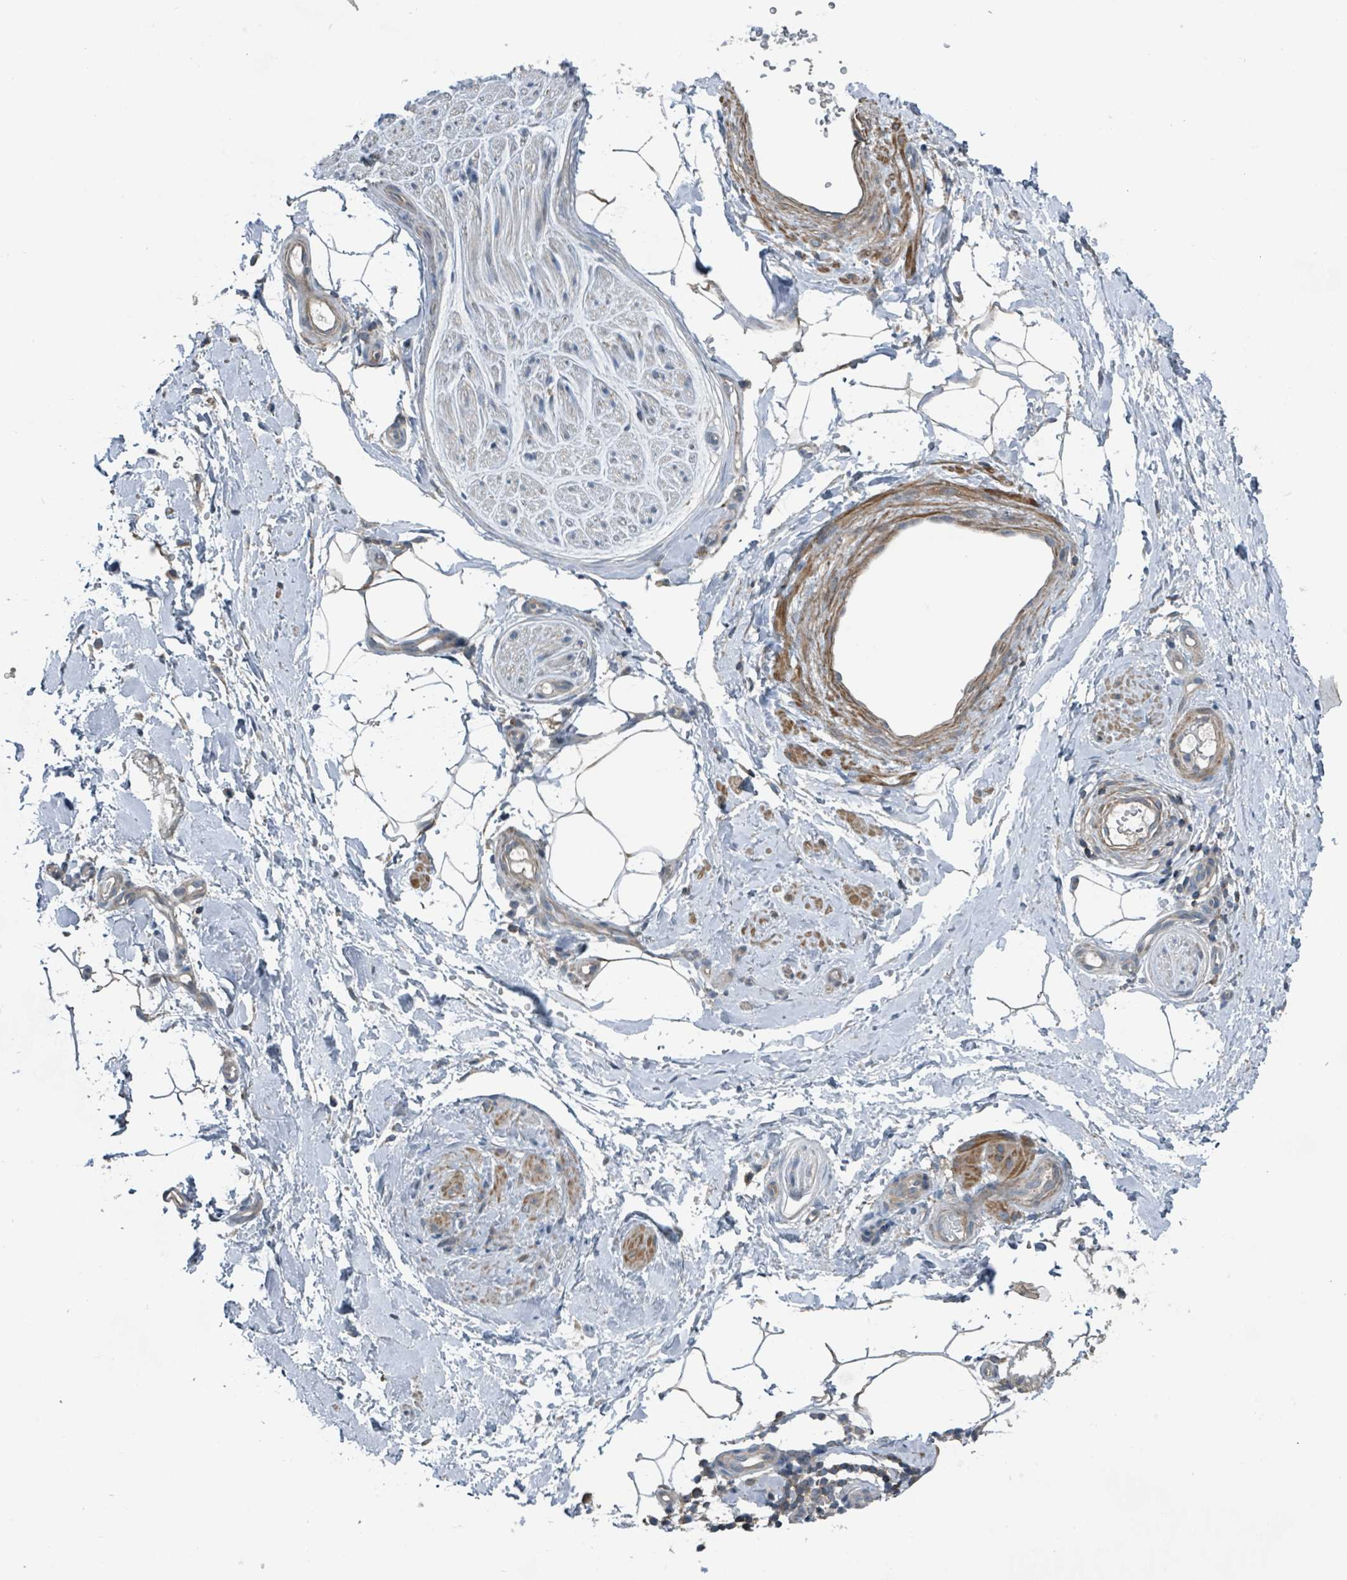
{"staining": {"intensity": "weak", "quantity": "<25%", "location": "cytoplasmic/membranous"}, "tissue": "adipose tissue", "cell_type": "Adipocytes", "image_type": "normal", "snomed": [{"axis": "morphology", "description": "Normal tissue, NOS"}, {"axis": "topography", "description": "Soft tissue"}, {"axis": "topography", "description": "Adipose tissue"}, {"axis": "topography", "description": "Vascular tissue"}, {"axis": "topography", "description": "Peripheral nerve tissue"}], "caption": "High magnification brightfield microscopy of normal adipose tissue stained with DAB (brown) and counterstained with hematoxylin (blue): adipocytes show no significant expression. The staining was performed using DAB (3,3'-diaminobenzidine) to visualize the protein expression in brown, while the nuclei were stained in blue with hematoxylin (Magnification: 20x).", "gene": "ACBD4", "patient": {"sex": "male", "age": 74}}